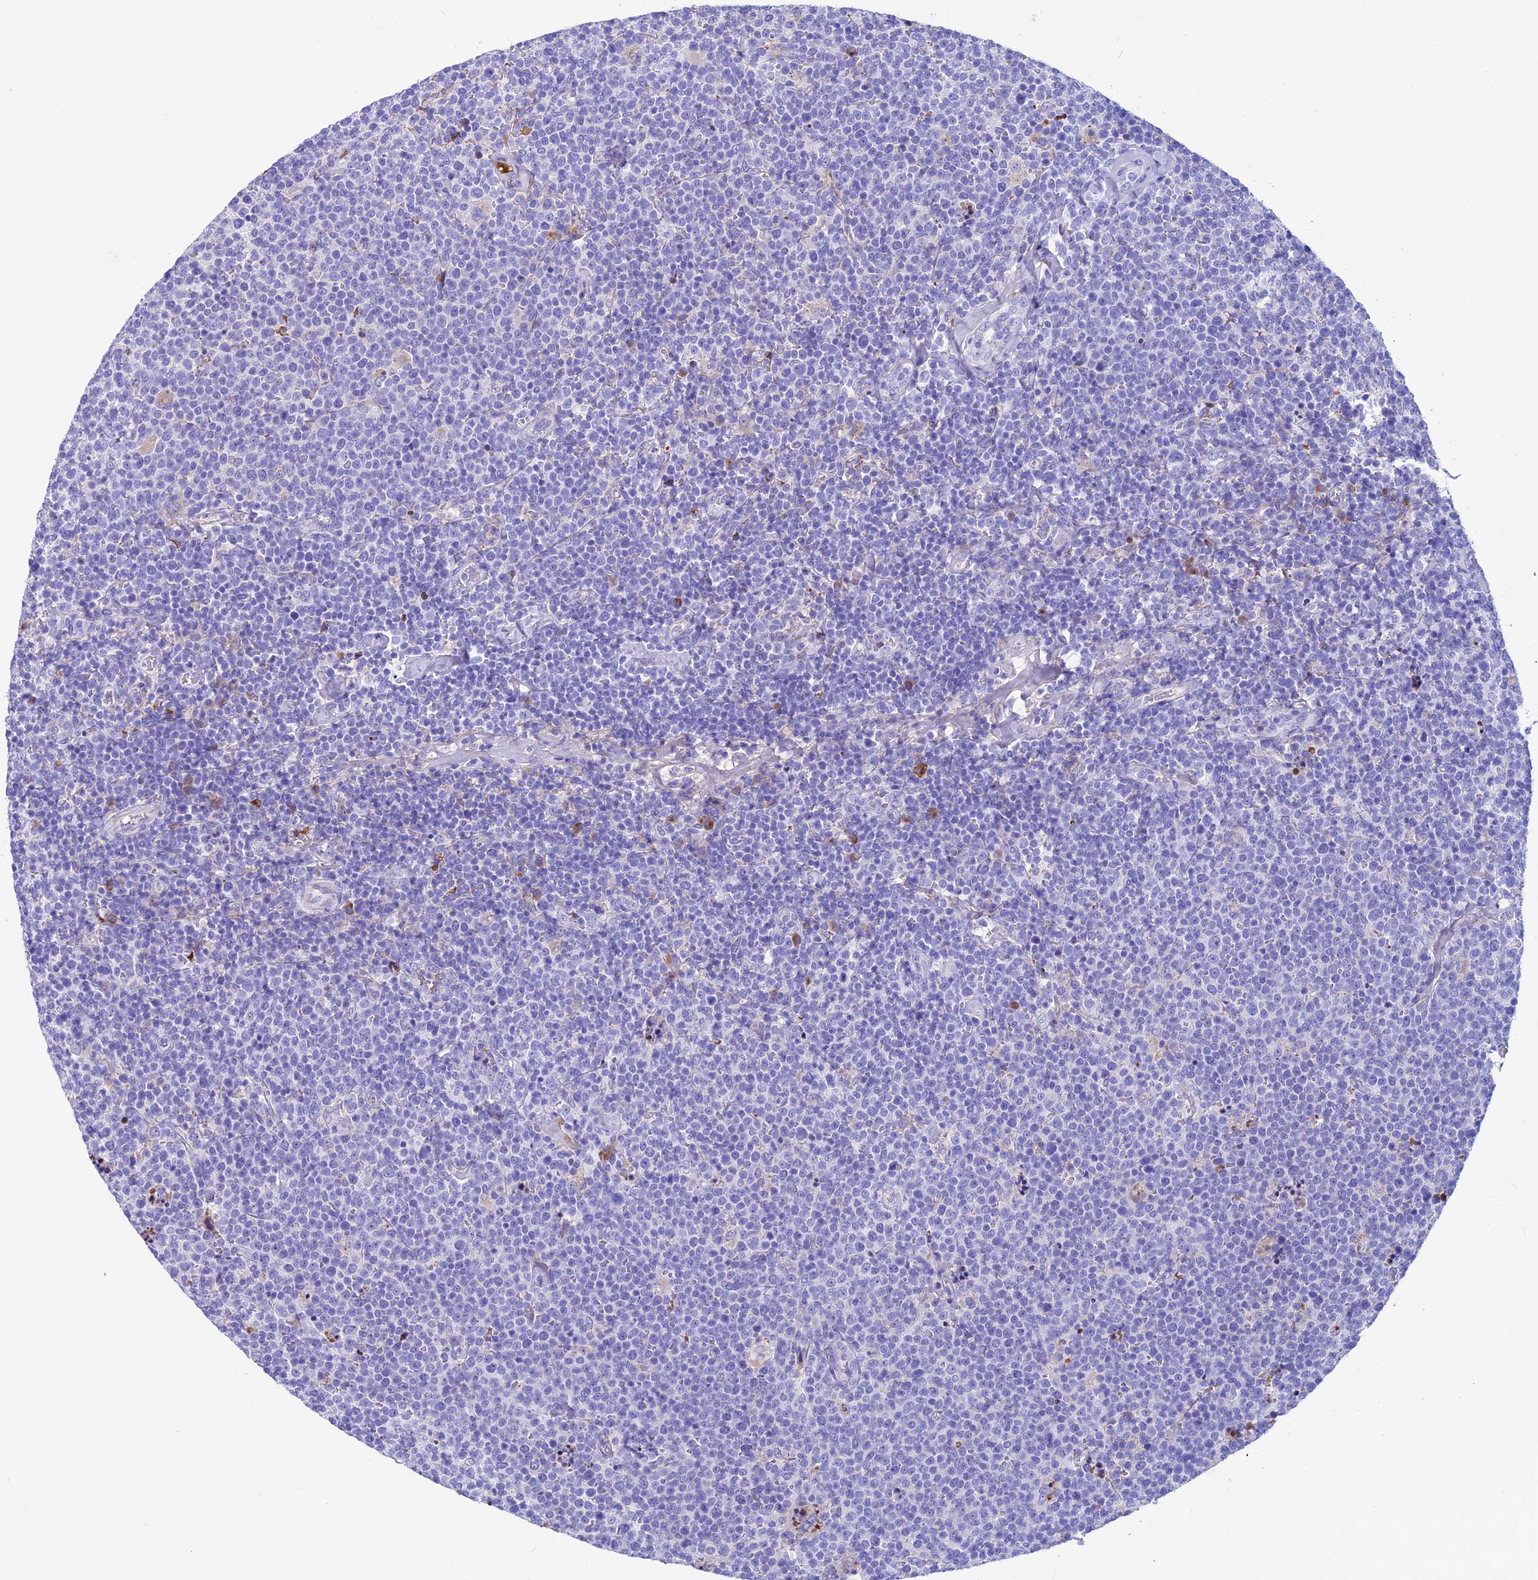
{"staining": {"intensity": "negative", "quantity": "none", "location": "none"}, "tissue": "lymphoma", "cell_type": "Tumor cells", "image_type": "cancer", "snomed": [{"axis": "morphology", "description": "Malignant lymphoma, non-Hodgkin's type, High grade"}, {"axis": "topography", "description": "Lymph node"}], "caption": "Tumor cells show no significant staining in high-grade malignant lymphoma, non-Hodgkin's type. (DAB (3,3'-diaminobenzidine) immunohistochemistry visualized using brightfield microscopy, high magnification).", "gene": "IGSF6", "patient": {"sex": "male", "age": 61}}